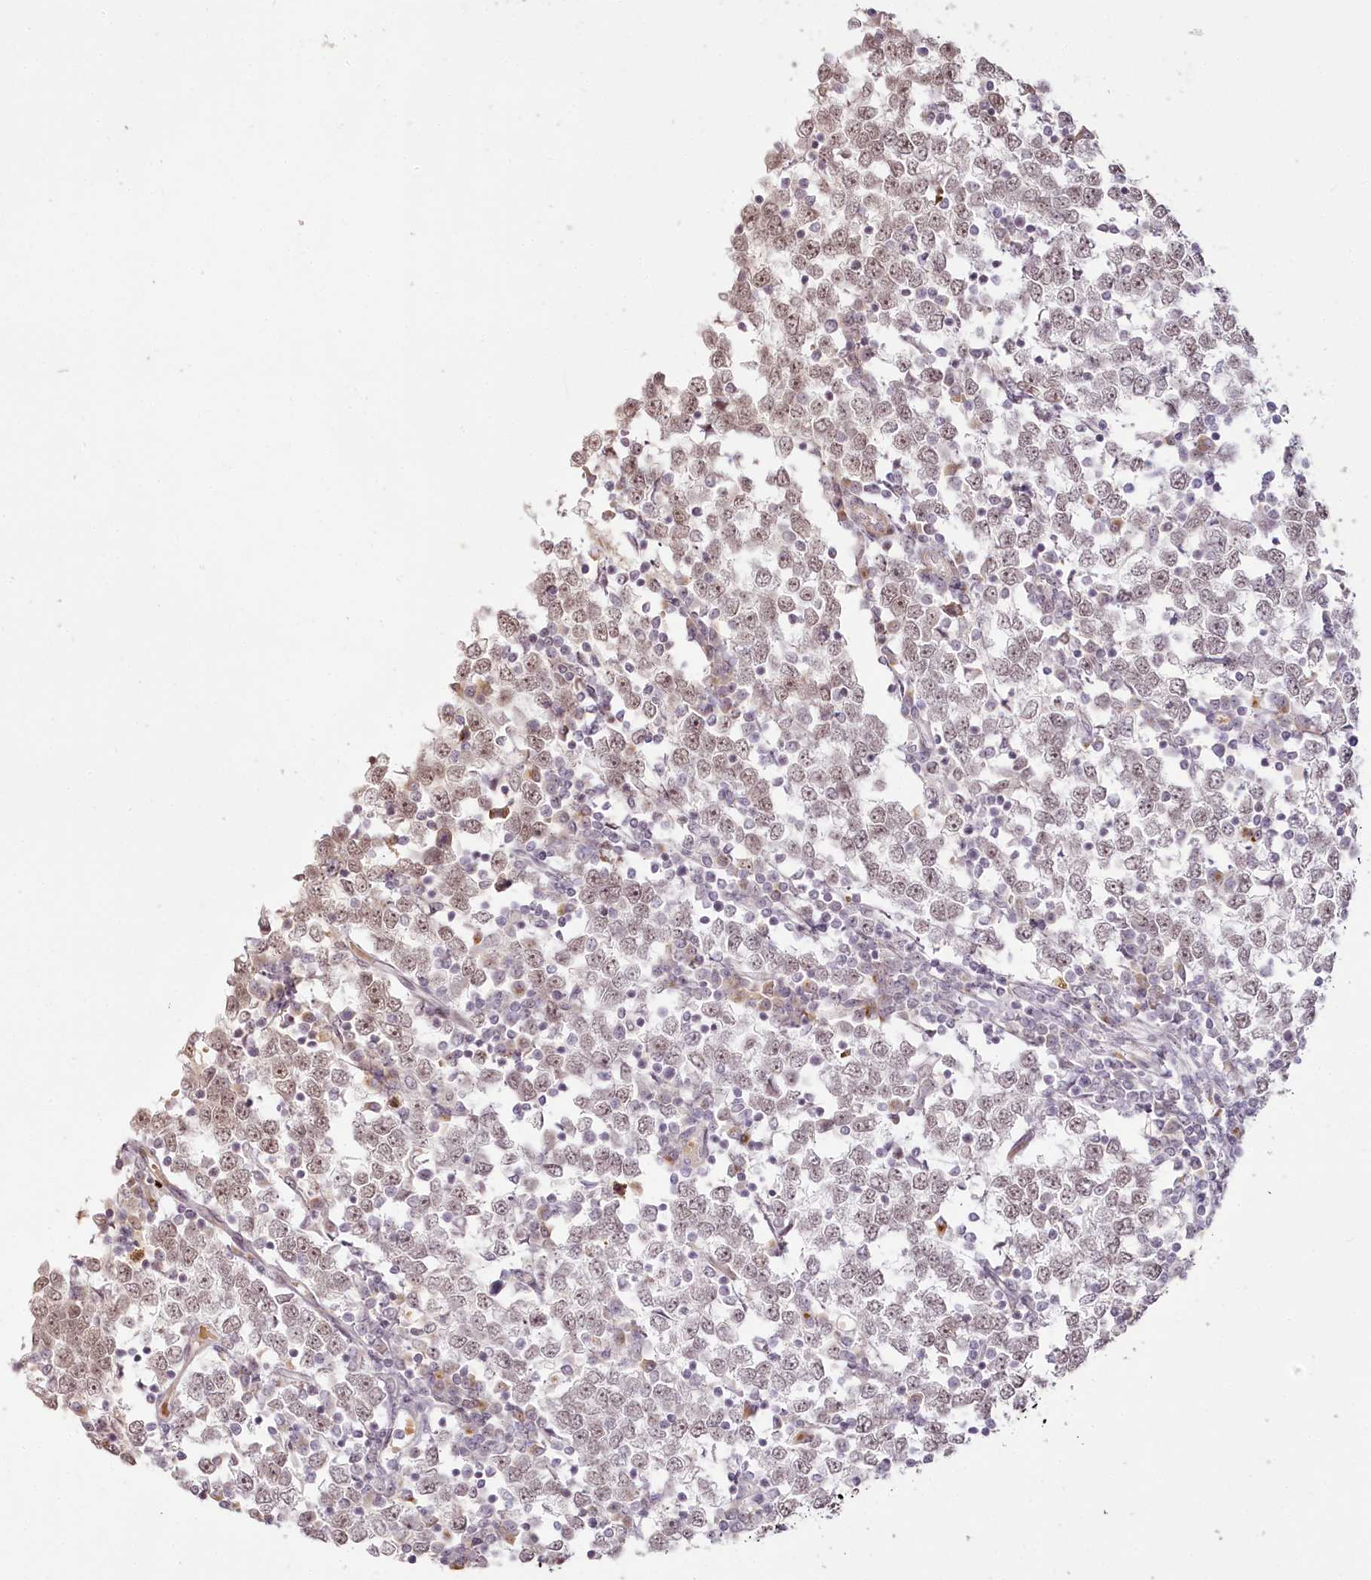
{"staining": {"intensity": "weak", "quantity": ">75%", "location": "nuclear"}, "tissue": "testis cancer", "cell_type": "Tumor cells", "image_type": "cancer", "snomed": [{"axis": "morphology", "description": "Seminoma, NOS"}, {"axis": "topography", "description": "Testis"}], "caption": "DAB immunohistochemical staining of testis seminoma reveals weak nuclear protein positivity in about >75% of tumor cells.", "gene": "EXOSC7", "patient": {"sex": "male", "age": 65}}